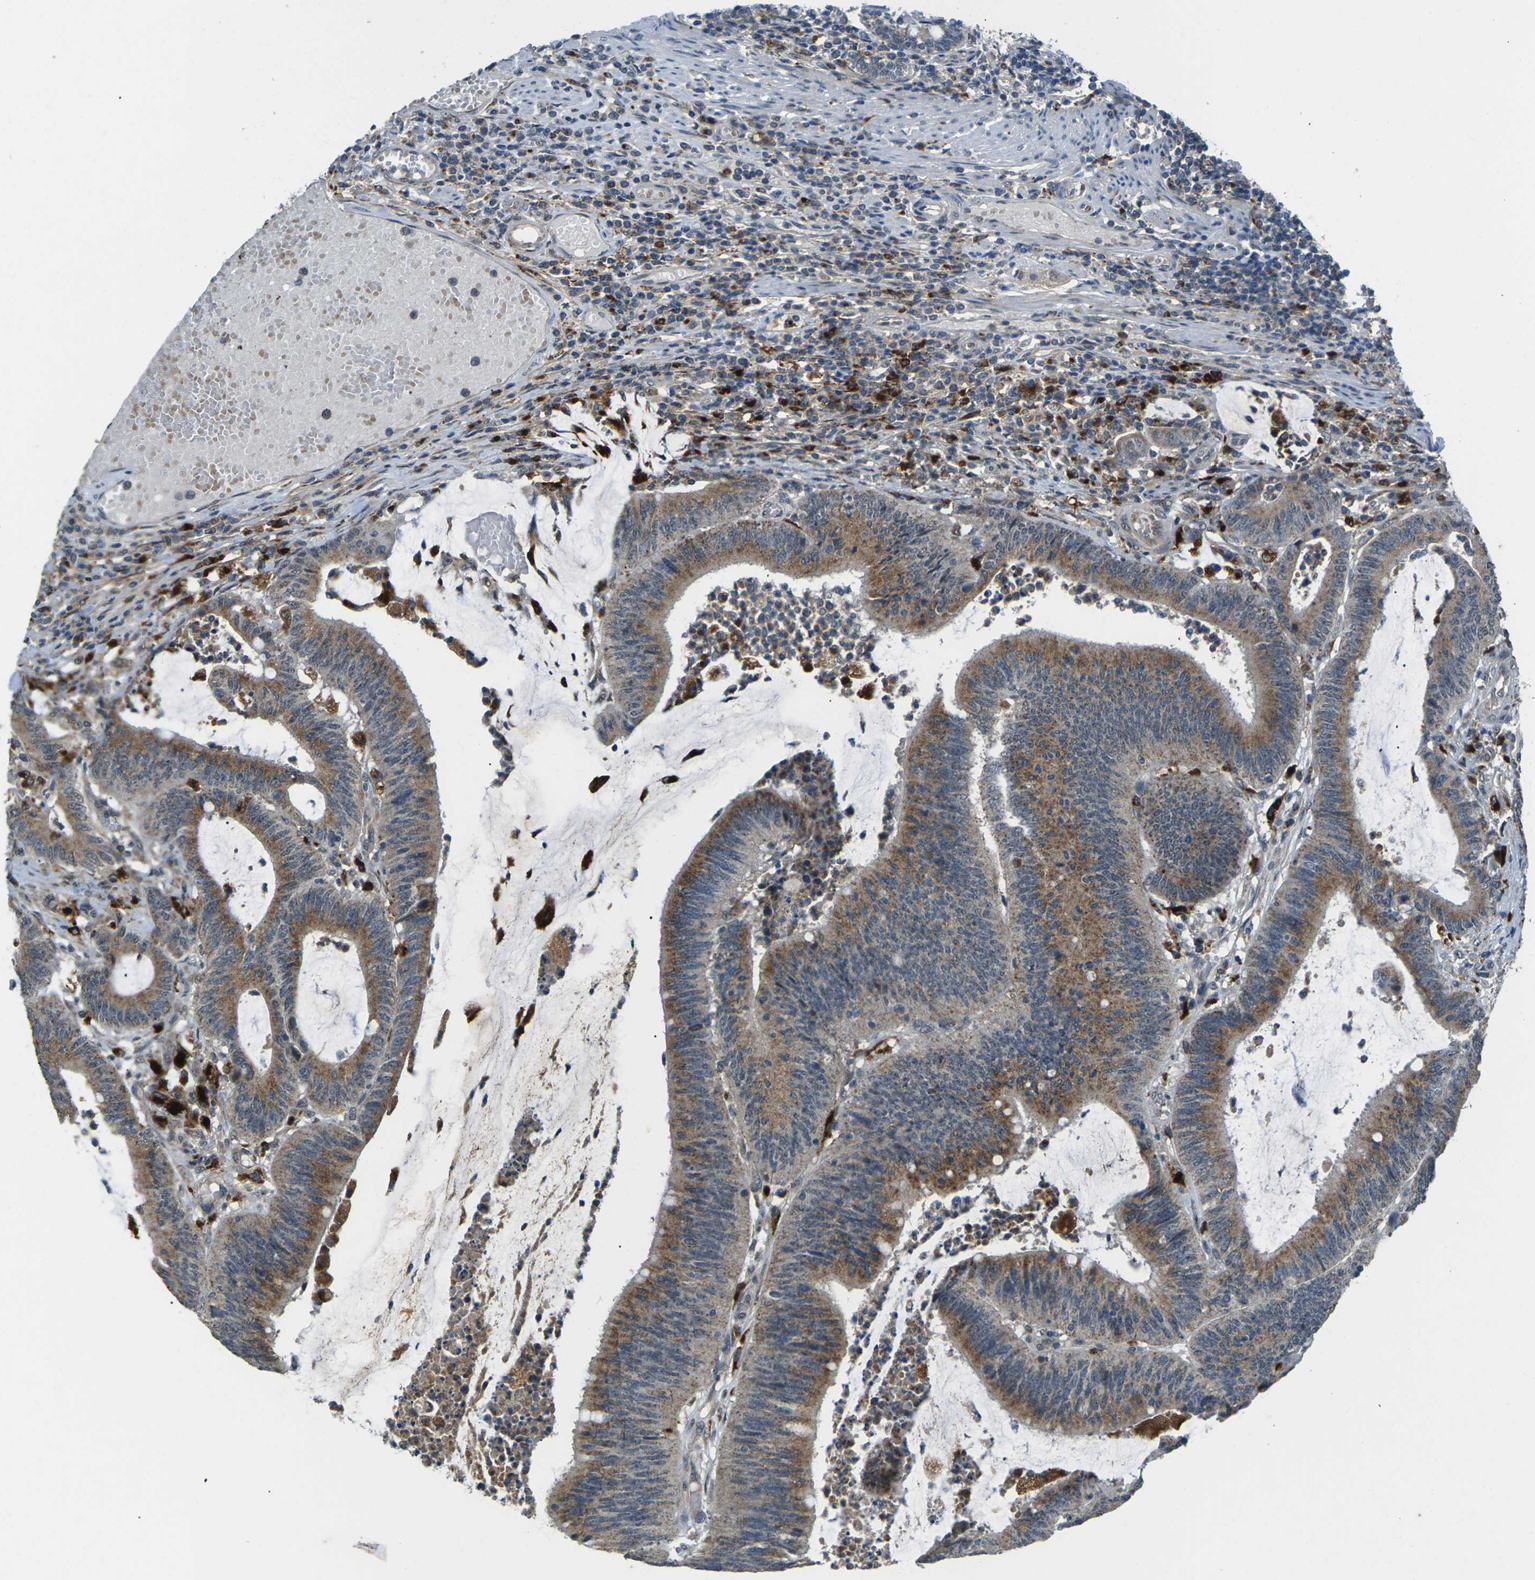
{"staining": {"intensity": "moderate", "quantity": ">75%", "location": "cytoplasmic/membranous"}, "tissue": "colorectal cancer", "cell_type": "Tumor cells", "image_type": "cancer", "snomed": [{"axis": "morphology", "description": "Adenocarcinoma, NOS"}, {"axis": "topography", "description": "Rectum"}], "caption": "The image exhibits immunohistochemical staining of colorectal cancer. There is moderate cytoplasmic/membranous positivity is seen in approximately >75% of tumor cells.", "gene": "SLC31A2", "patient": {"sex": "female", "age": 66}}